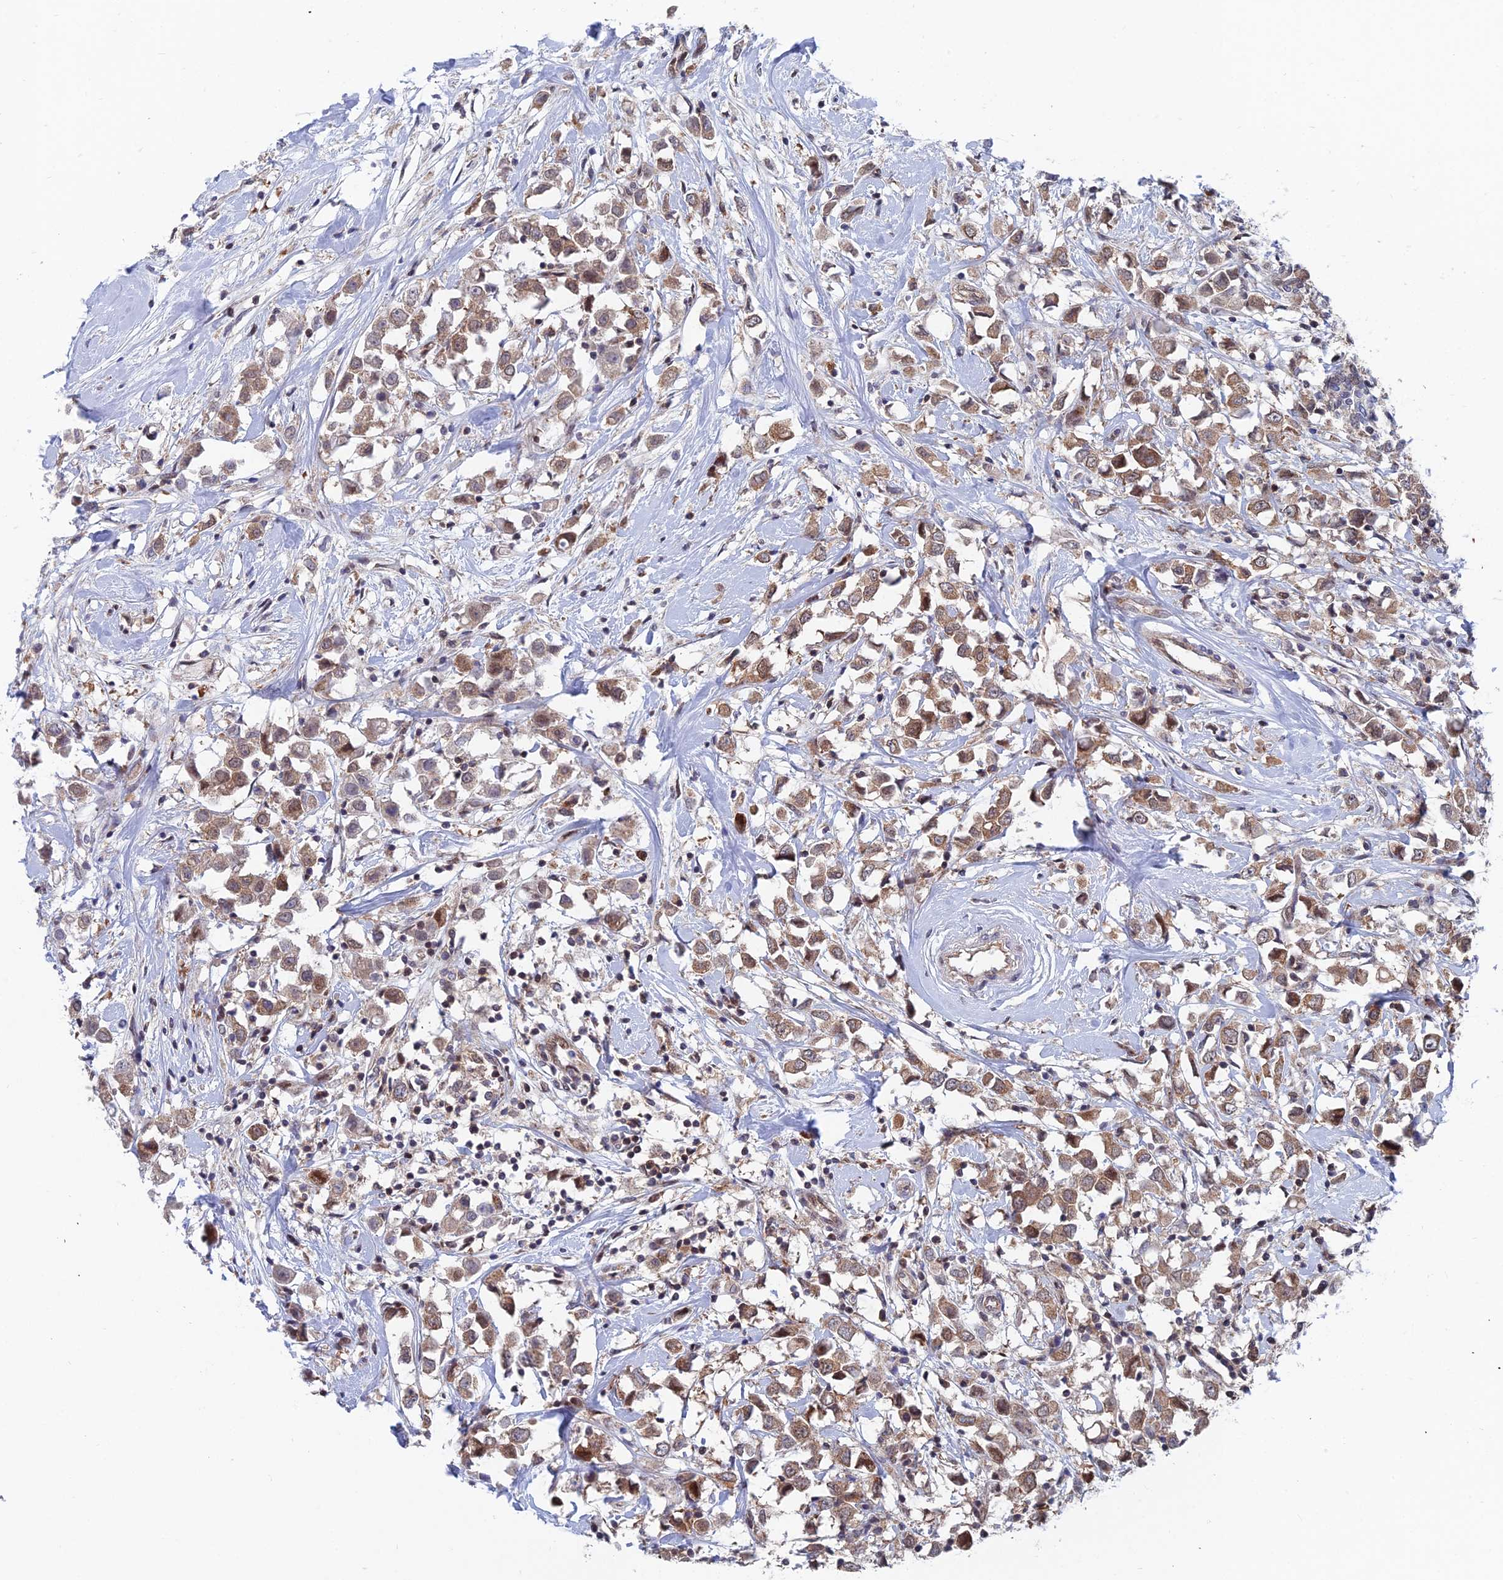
{"staining": {"intensity": "moderate", "quantity": ">75%", "location": "cytoplasmic/membranous,nuclear"}, "tissue": "breast cancer", "cell_type": "Tumor cells", "image_type": "cancer", "snomed": [{"axis": "morphology", "description": "Duct carcinoma"}, {"axis": "topography", "description": "Breast"}], "caption": "Breast intraductal carcinoma tissue shows moderate cytoplasmic/membranous and nuclear staining in about >75% of tumor cells", "gene": "IGBP1", "patient": {"sex": "female", "age": 61}}